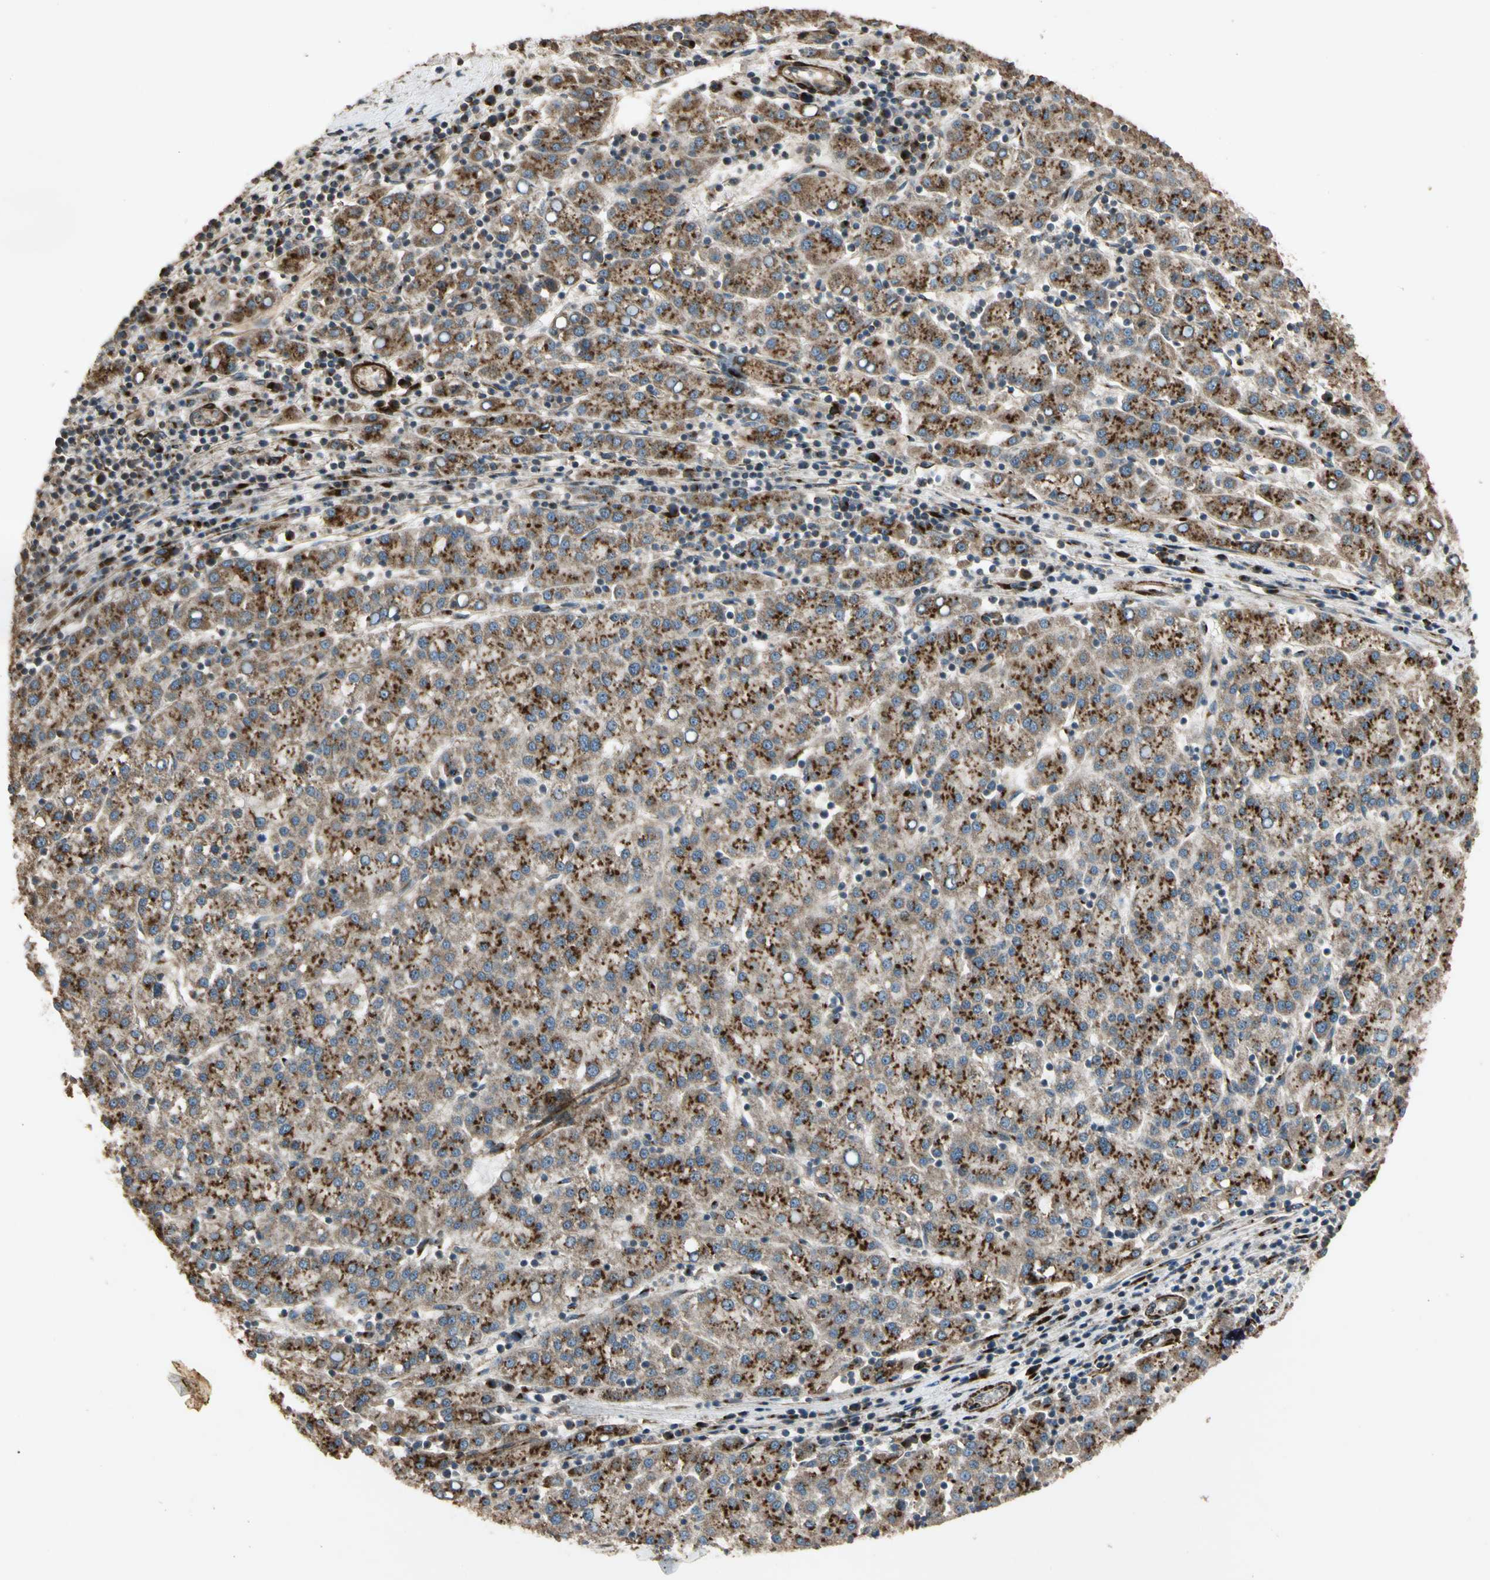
{"staining": {"intensity": "strong", "quantity": ">75%", "location": "cytoplasmic/membranous"}, "tissue": "liver cancer", "cell_type": "Tumor cells", "image_type": "cancer", "snomed": [{"axis": "morphology", "description": "Carcinoma, Hepatocellular, NOS"}, {"axis": "topography", "description": "Liver"}], "caption": "Human liver cancer (hepatocellular carcinoma) stained with a brown dye displays strong cytoplasmic/membranous positive positivity in approximately >75% of tumor cells.", "gene": "GCK", "patient": {"sex": "female", "age": 58}}